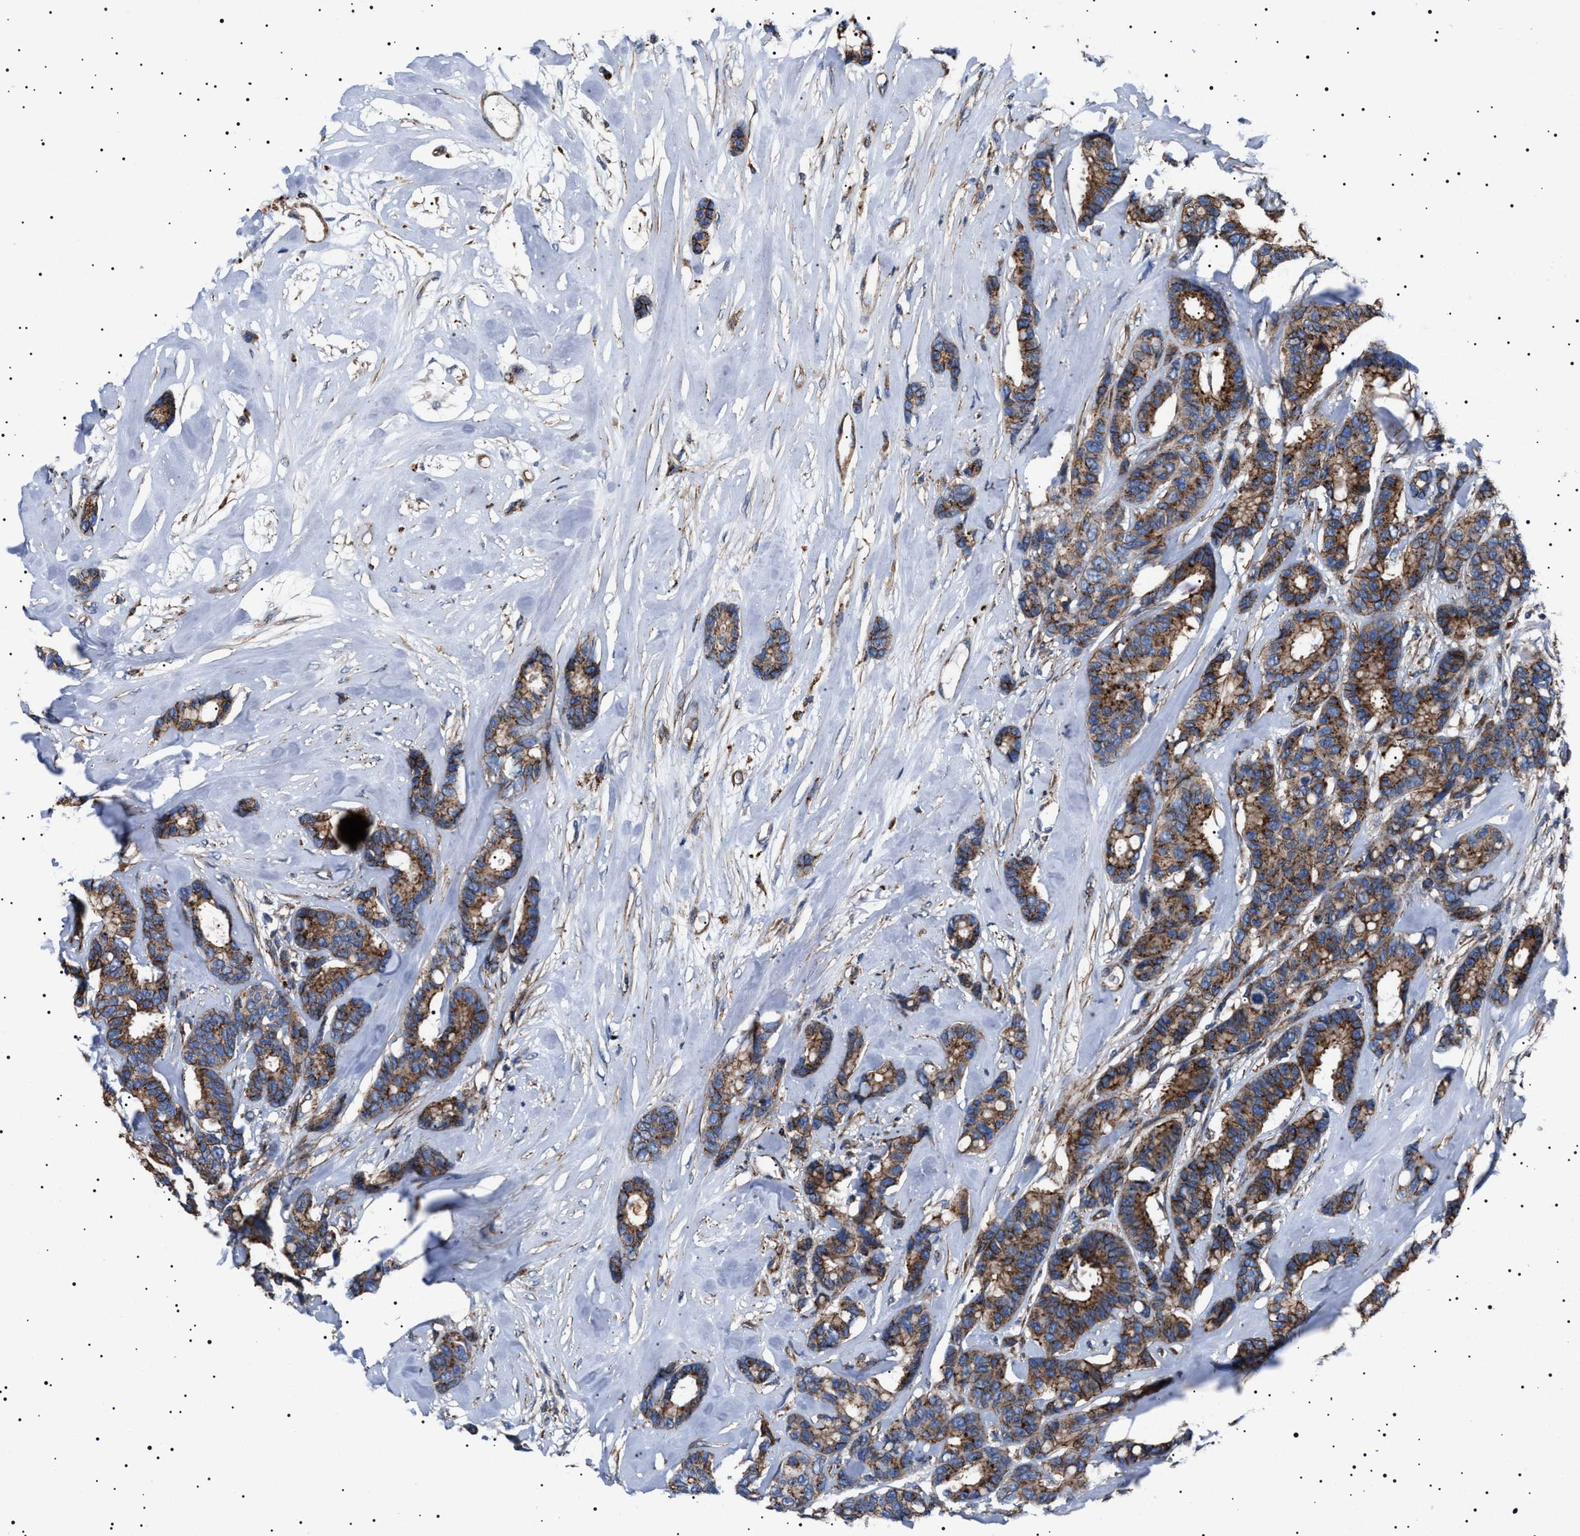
{"staining": {"intensity": "moderate", "quantity": ">75%", "location": "cytoplasmic/membranous"}, "tissue": "breast cancer", "cell_type": "Tumor cells", "image_type": "cancer", "snomed": [{"axis": "morphology", "description": "Duct carcinoma"}, {"axis": "topography", "description": "Breast"}], "caption": "Immunohistochemistry of invasive ductal carcinoma (breast) reveals medium levels of moderate cytoplasmic/membranous staining in about >75% of tumor cells.", "gene": "NEU1", "patient": {"sex": "female", "age": 87}}